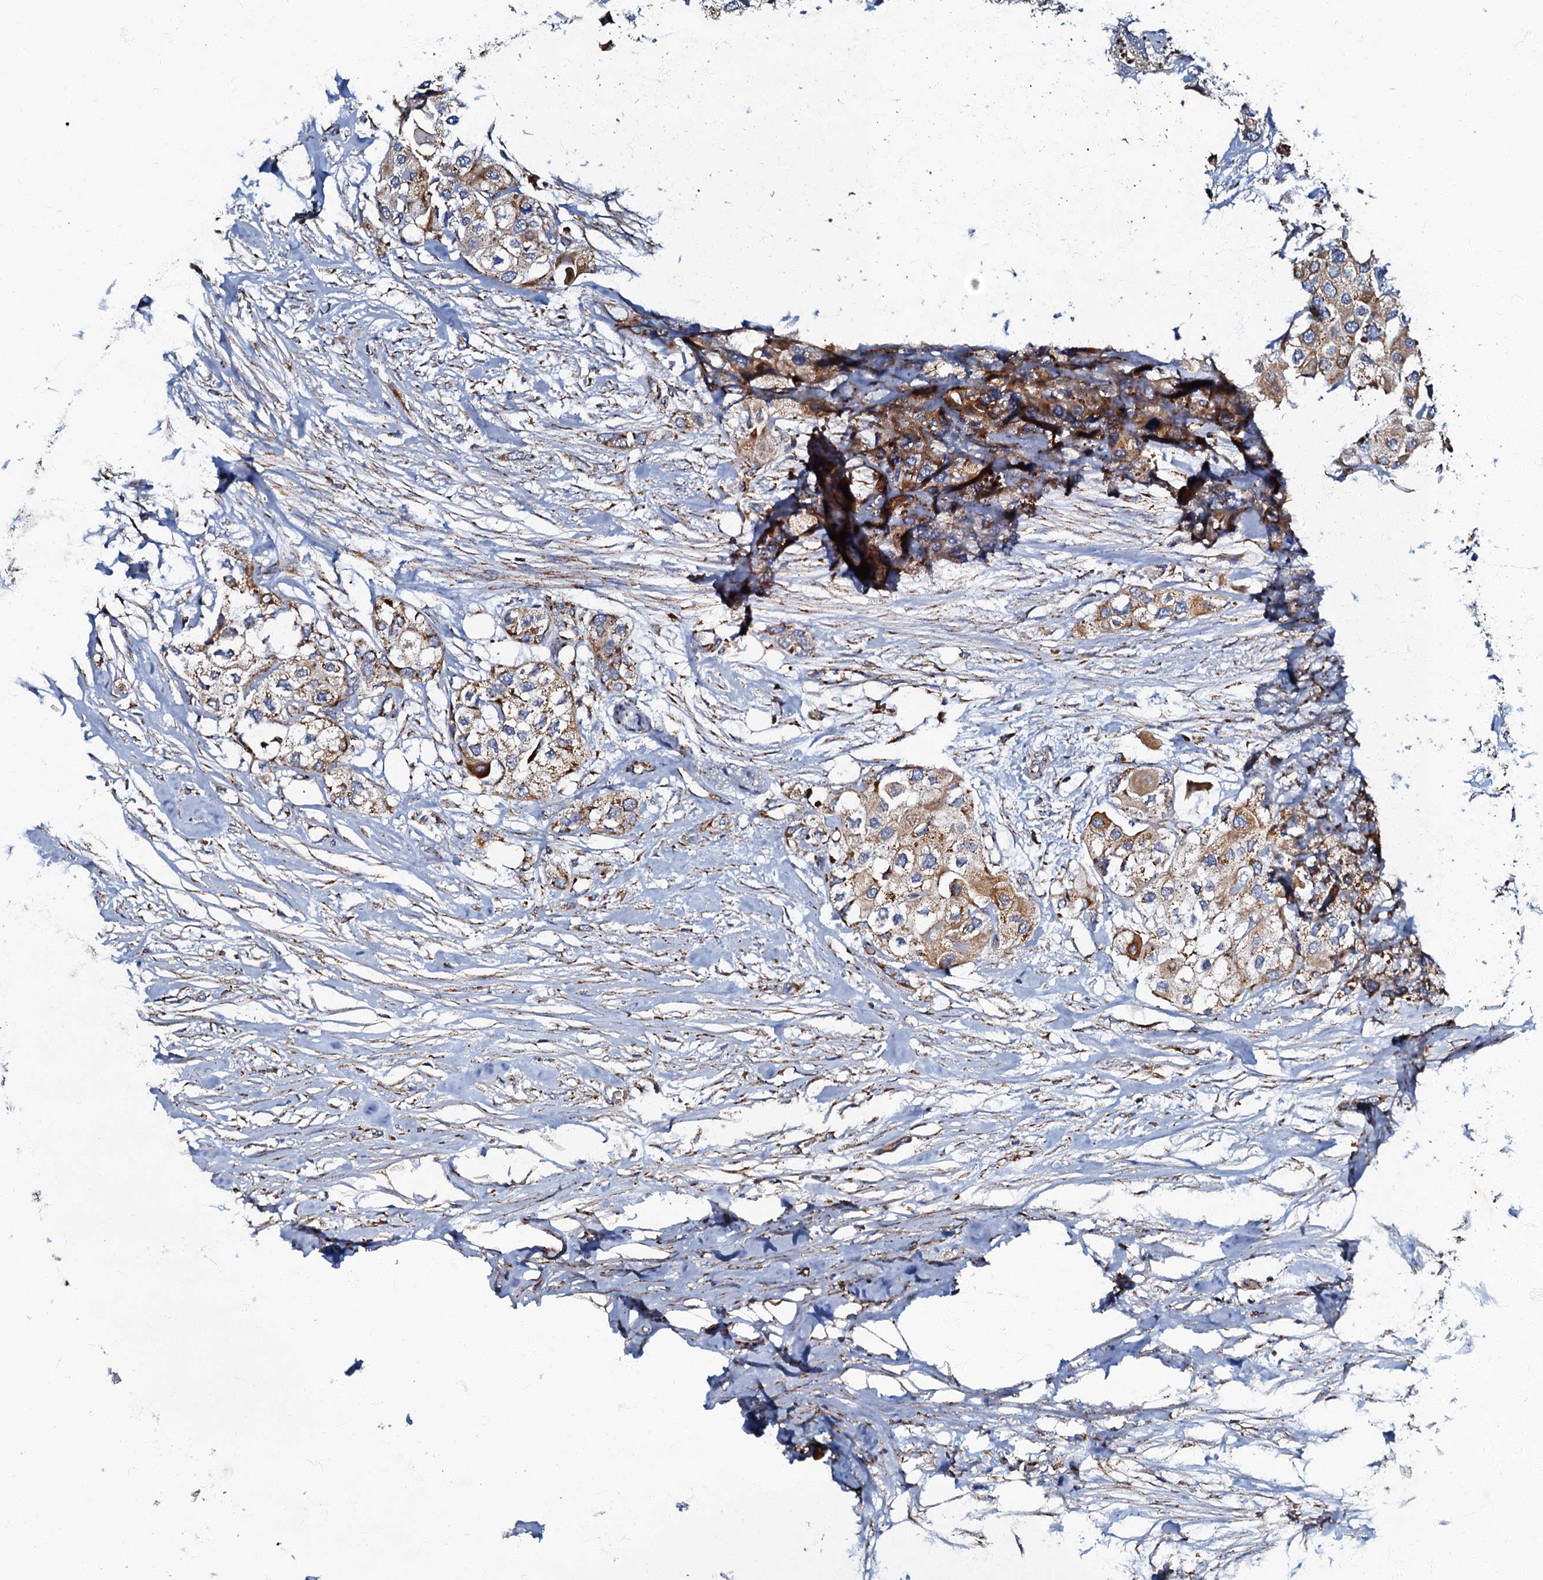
{"staining": {"intensity": "moderate", "quantity": ">75%", "location": "cytoplasmic/membranous"}, "tissue": "urothelial cancer", "cell_type": "Tumor cells", "image_type": "cancer", "snomed": [{"axis": "morphology", "description": "Urothelial carcinoma, High grade"}, {"axis": "topography", "description": "Urinary bladder"}], "caption": "DAB (3,3'-diaminobenzidine) immunohistochemical staining of urothelial cancer reveals moderate cytoplasmic/membranous protein expression in about >75% of tumor cells.", "gene": "NDUFA12", "patient": {"sex": "male", "age": 64}}